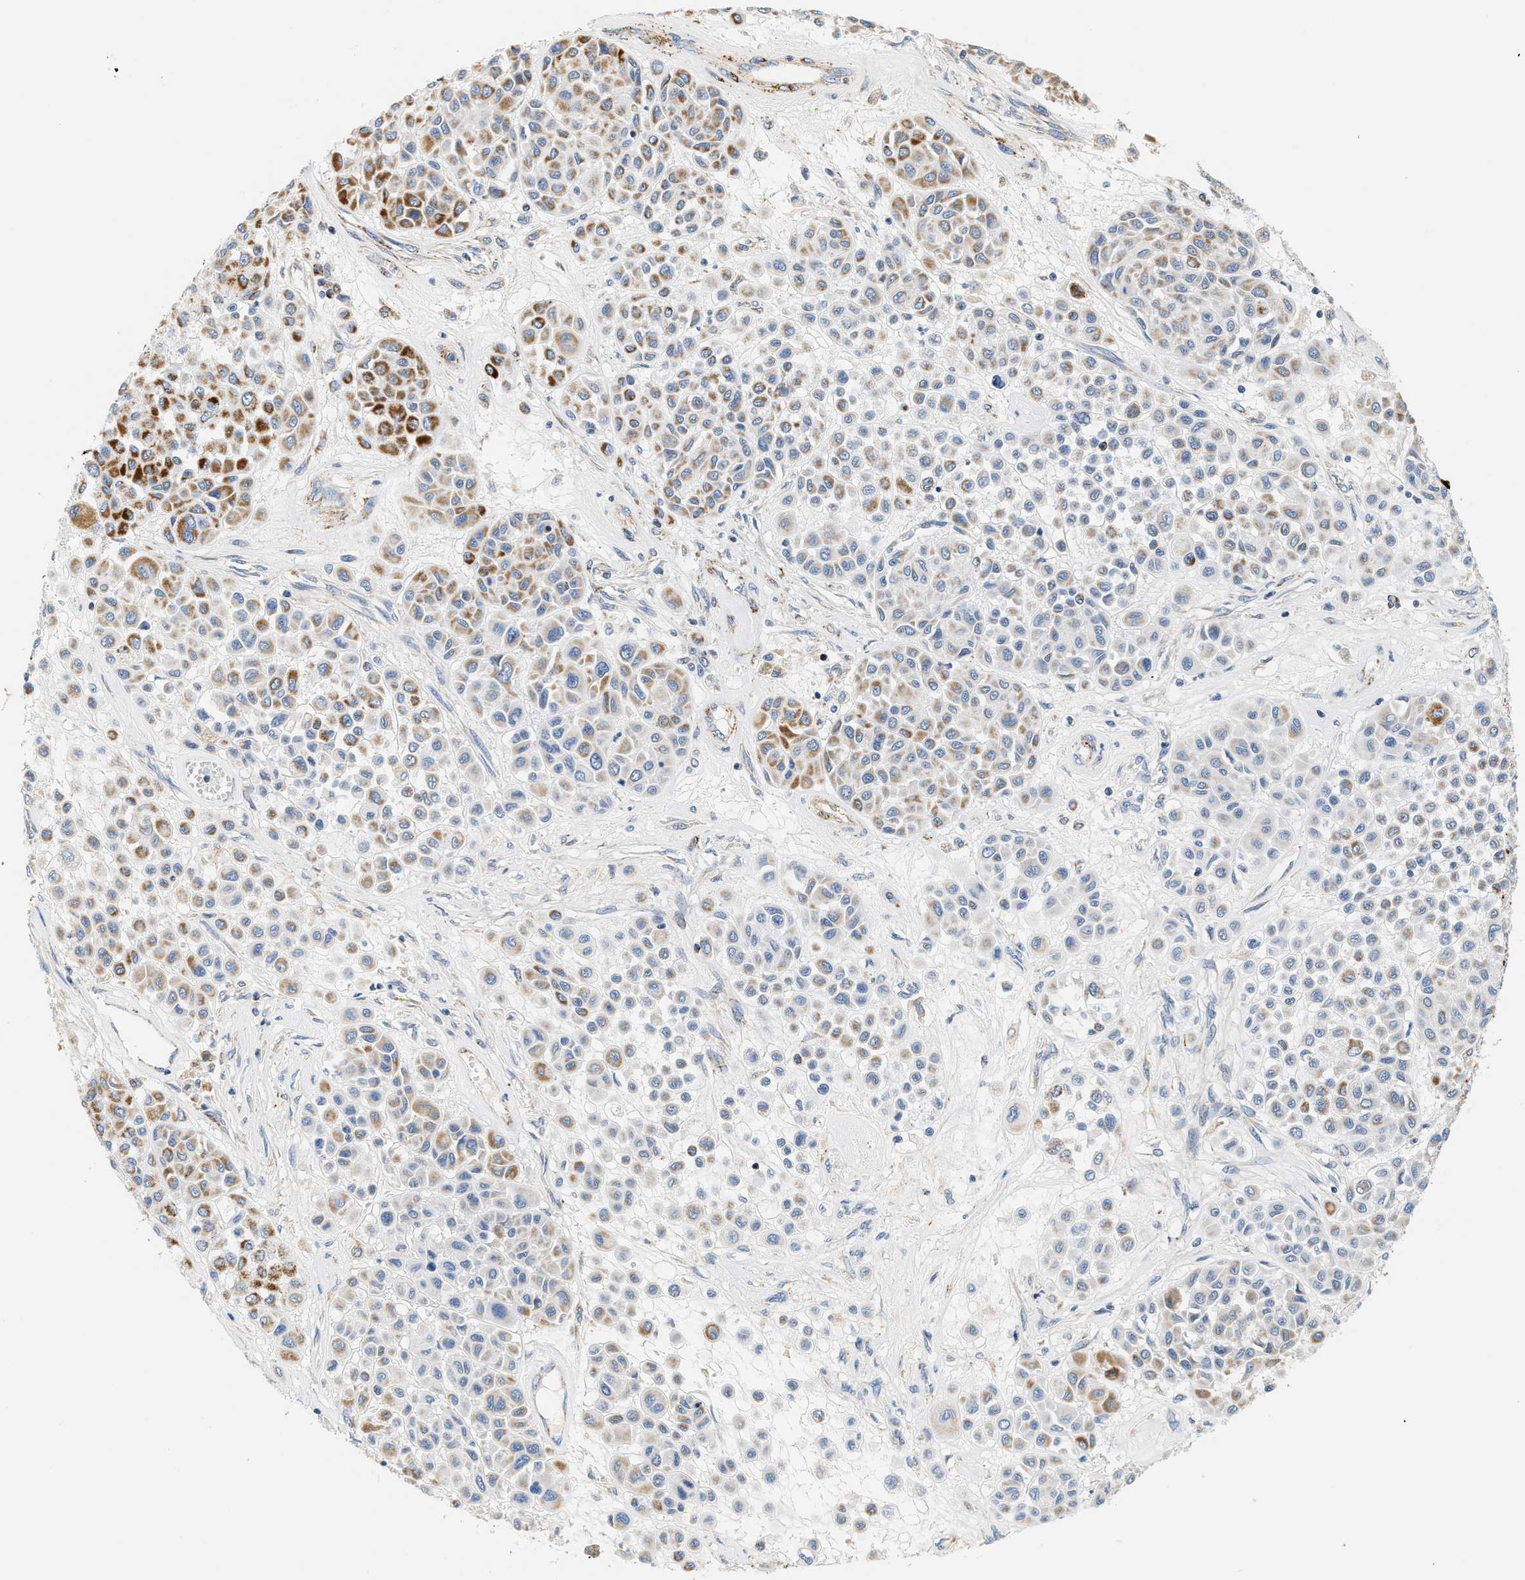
{"staining": {"intensity": "moderate", "quantity": "25%-75%", "location": "cytoplasmic/membranous"}, "tissue": "melanoma", "cell_type": "Tumor cells", "image_type": "cancer", "snomed": [{"axis": "morphology", "description": "Malignant melanoma, Metastatic site"}, {"axis": "topography", "description": "Soft tissue"}], "caption": "Immunohistochemistry photomicrograph of neoplastic tissue: melanoma stained using IHC demonstrates medium levels of moderate protein expression localized specifically in the cytoplasmic/membranous of tumor cells, appearing as a cytoplasmic/membranous brown color.", "gene": "SHMT2", "patient": {"sex": "male", "age": 41}}